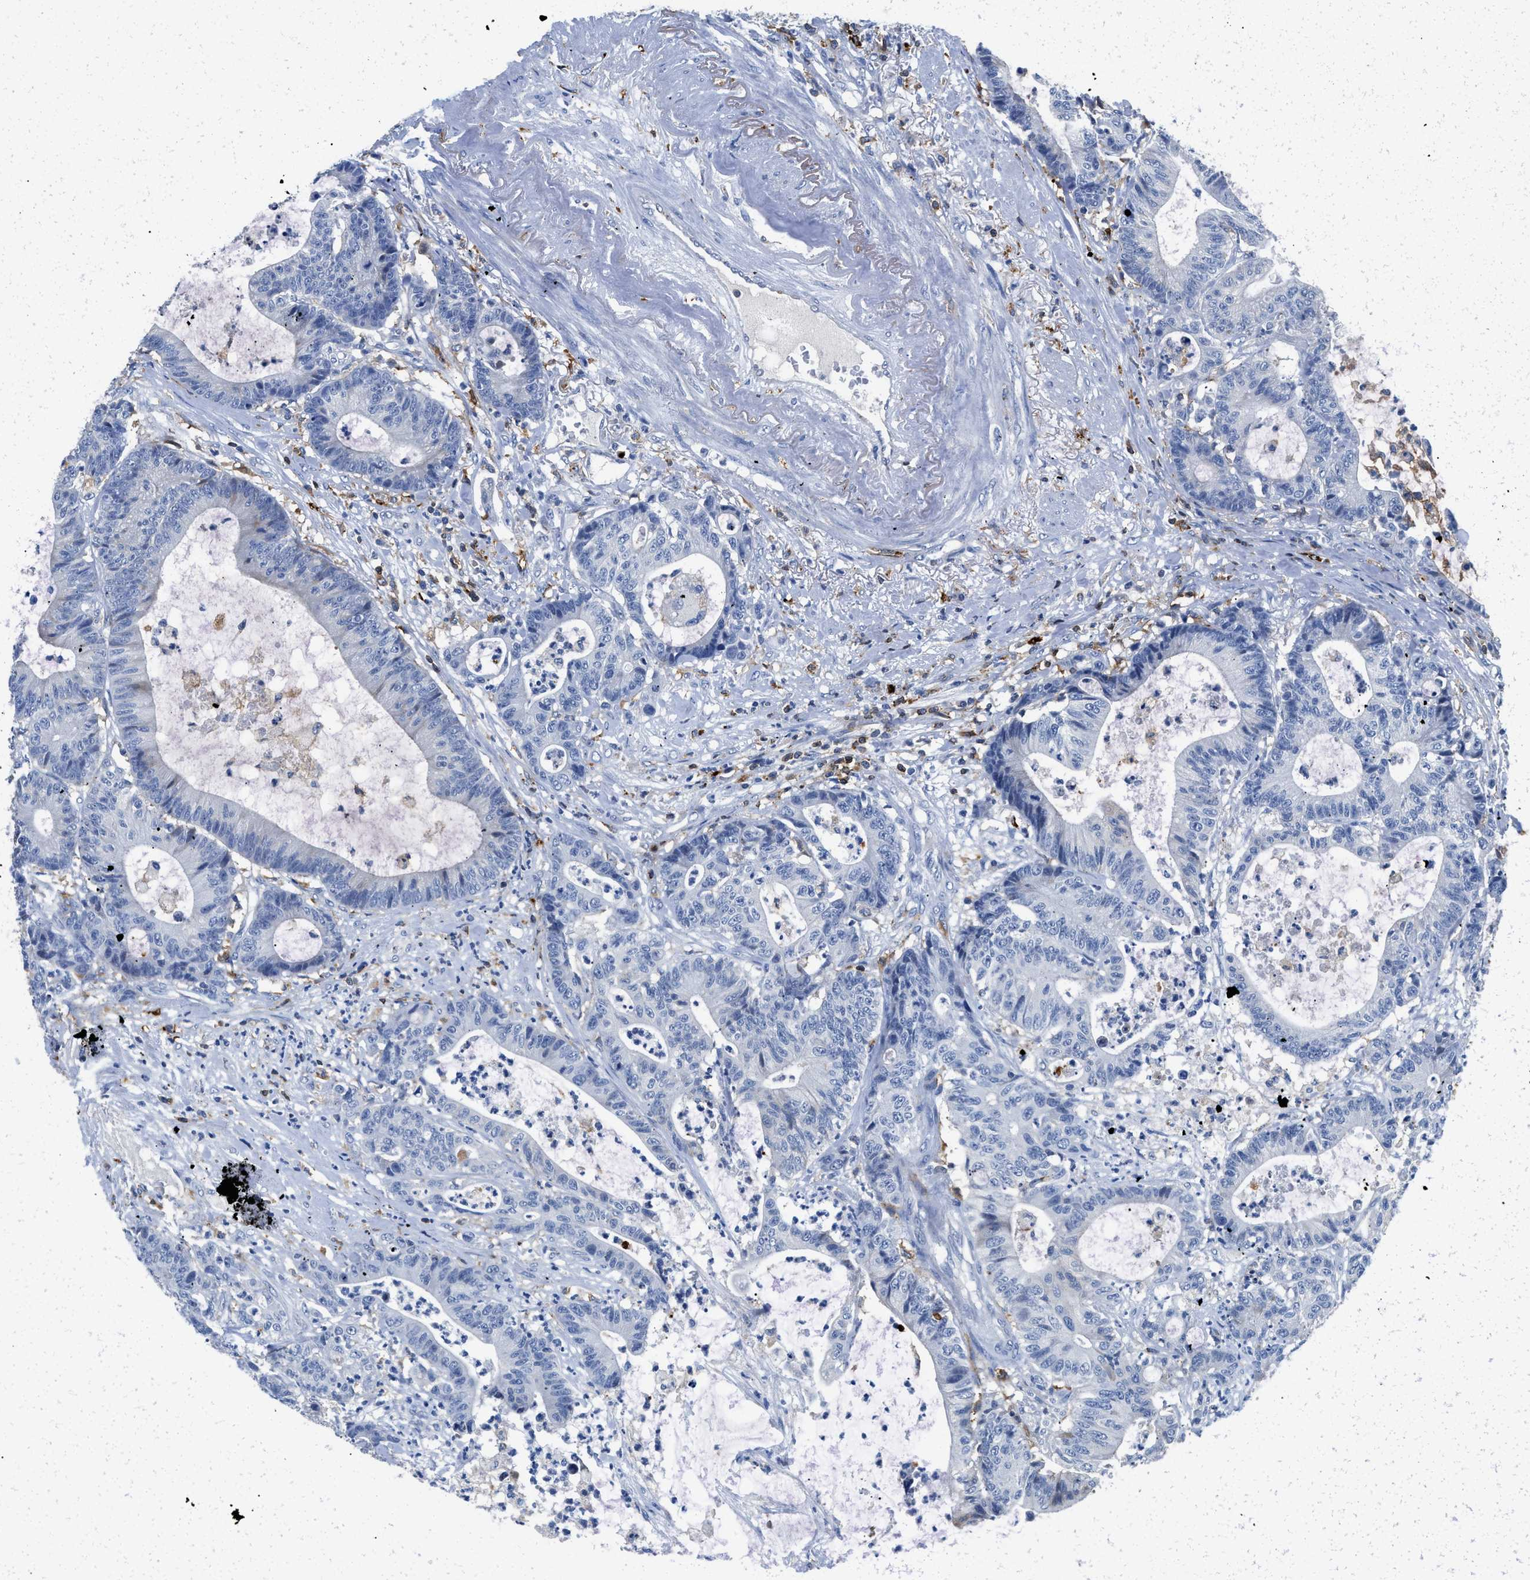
{"staining": {"intensity": "negative", "quantity": "none", "location": "none"}, "tissue": "colorectal cancer", "cell_type": "Tumor cells", "image_type": "cancer", "snomed": [{"axis": "morphology", "description": "Adenocarcinoma, NOS"}, {"axis": "topography", "description": "Colon"}], "caption": "Protein analysis of colorectal cancer demonstrates no significant staining in tumor cells. (Immunohistochemistry (ihc), brightfield microscopy, high magnification).", "gene": "CD226", "patient": {"sex": "female", "age": 84}}